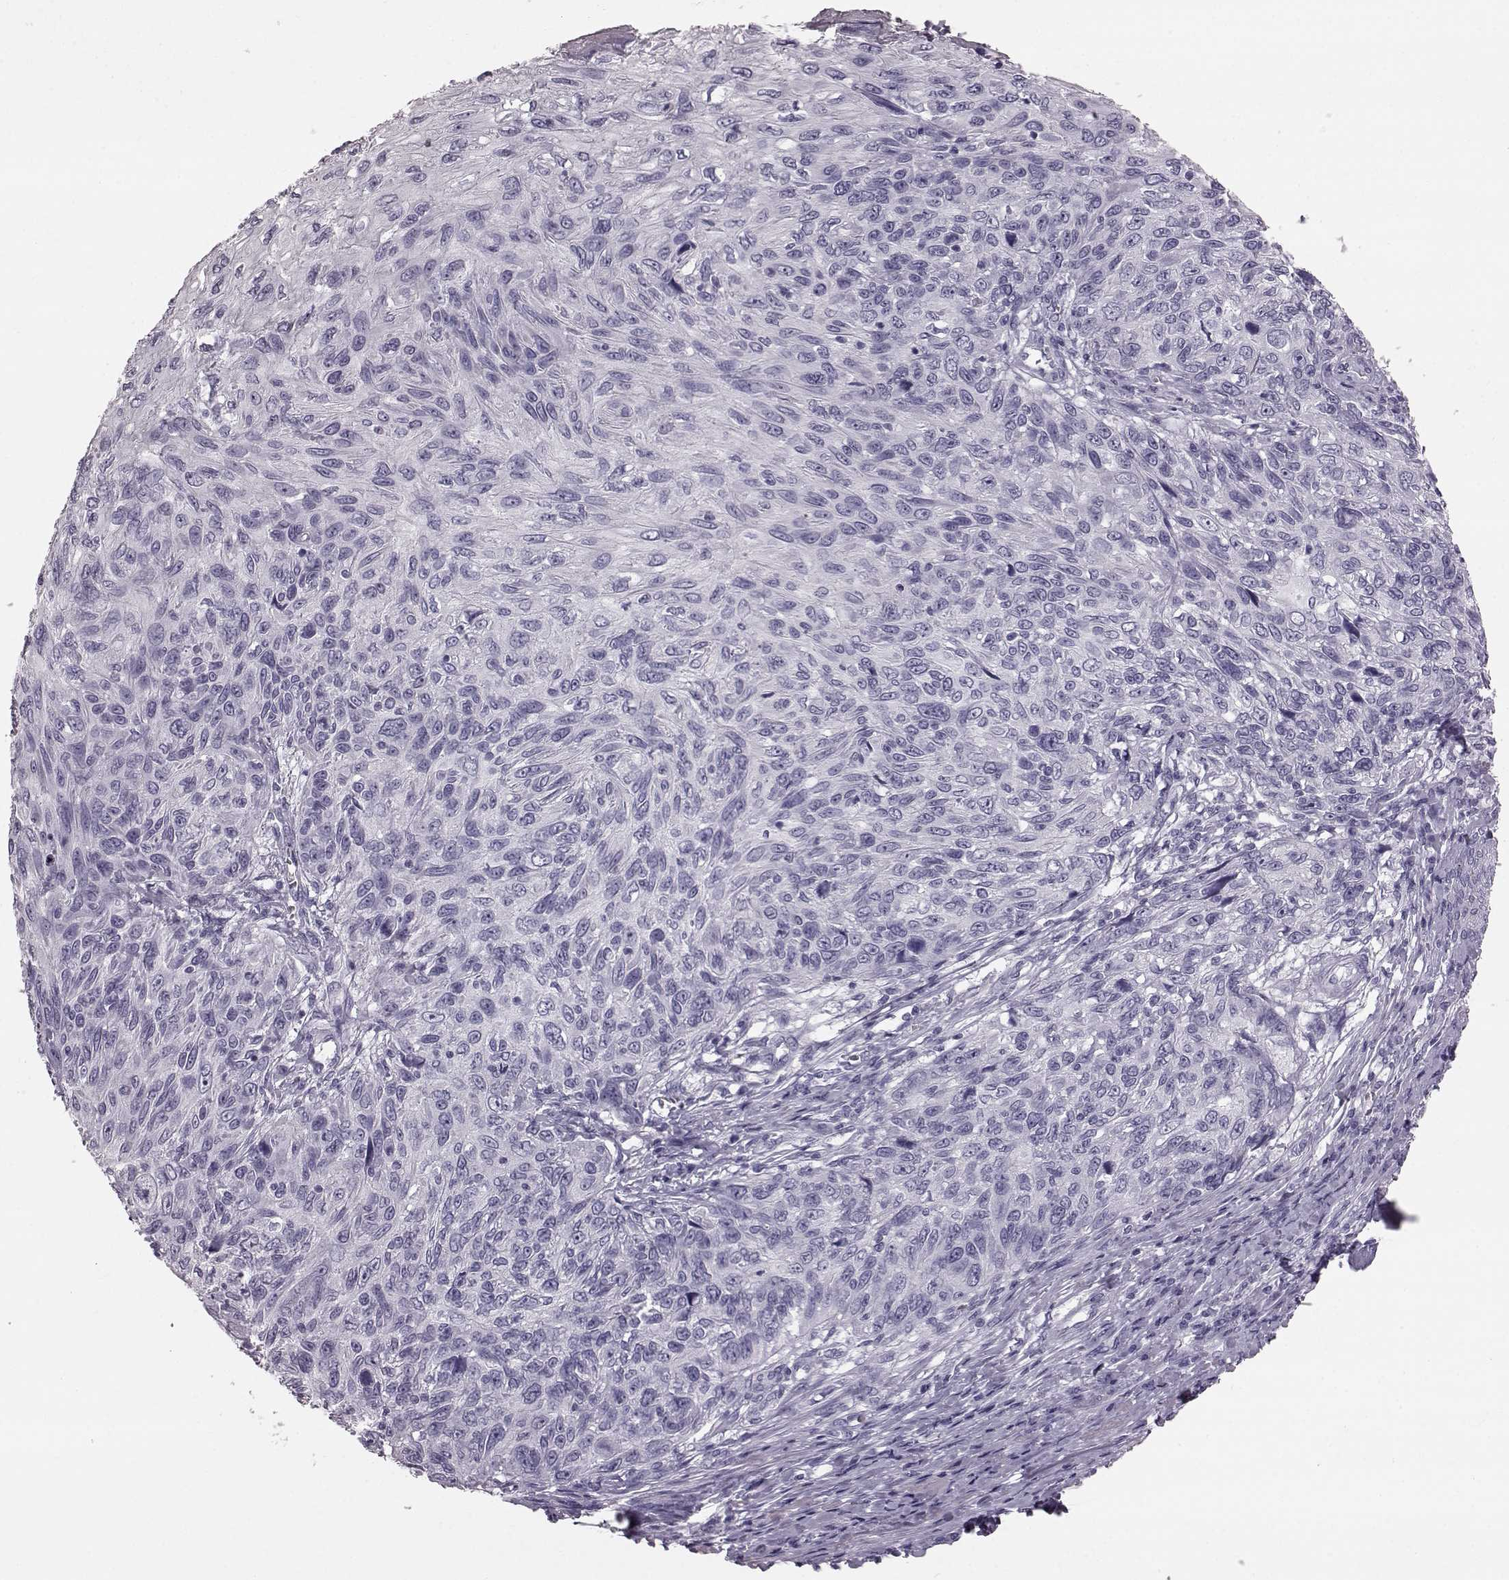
{"staining": {"intensity": "negative", "quantity": "none", "location": "none"}, "tissue": "skin cancer", "cell_type": "Tumor cells", "image_type": "cancer", "snomed": [{"axis": "morphology", "description": "Squamous cell carcinoma, NOS"}, {"axis": "topography", "description": "Skin"}], "caption": "Squamous cell carcinoma (skin) was stained to show a protein in brown. There is no significant staining in tumor cells.", "gene": "TCHHL1", "patient": {"sex": "male", "age": 92}}